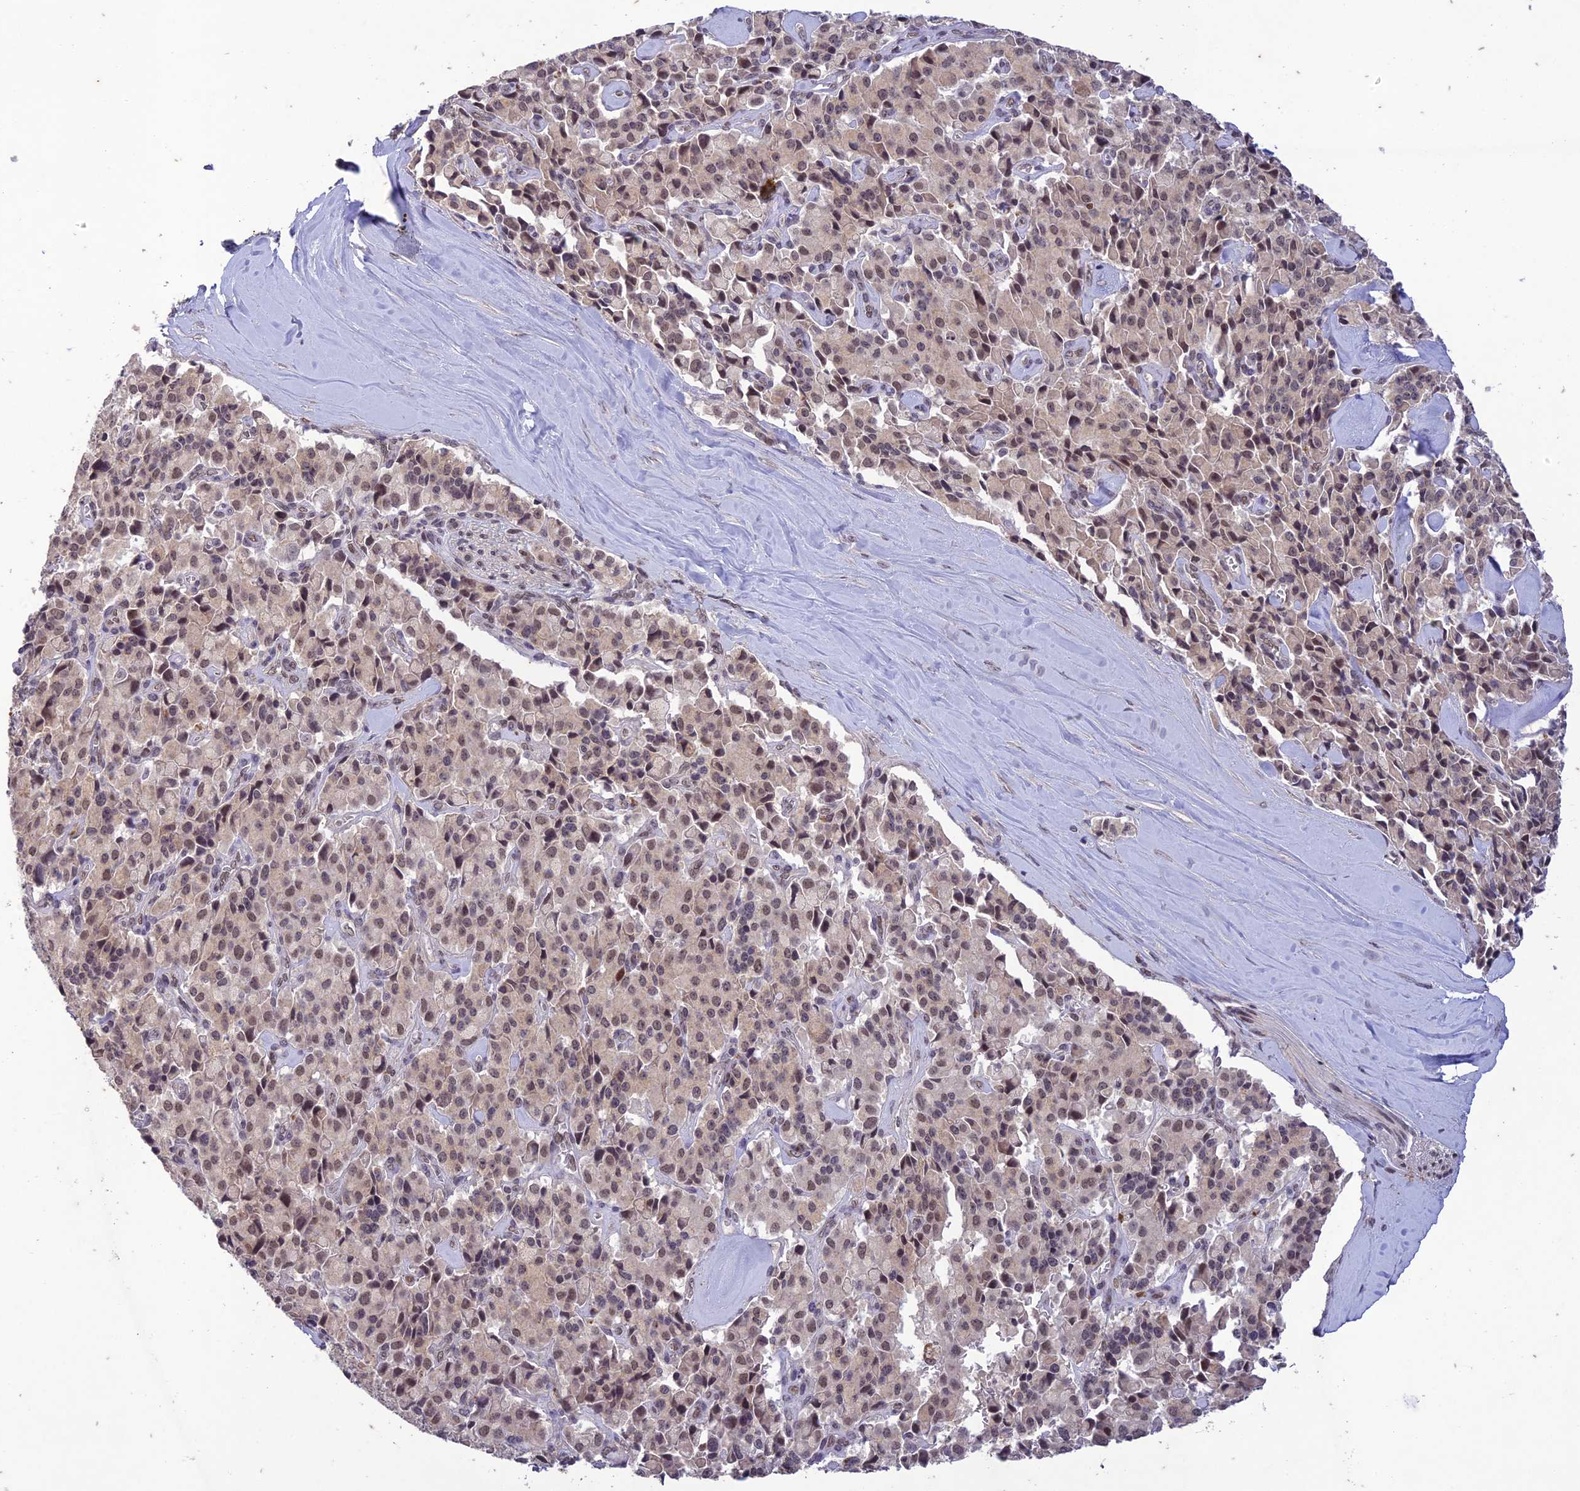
{"staining": {"intensity": "weak", "quantity": ">75%", "location": "nuclear"}, "tissue": "pancreatic cancer", "cell_type": "Tumor cells", "image_type": "cancer", "snomed": [{"axis": "morphology", "description": "Adenocarcinoma, NOS"}, {"axis": "topography", "description": "Pancreas"}], "caption": "Immunohistochemistry (IHC) image of neoplastic tissue: human adenocarcinoma (pancreatic) stained using IHC reveals low levels of weak protein expression localized specifically in the nuclear of tumor cells, appearing as a nuclear brown color.", "gene": "POP4", "patient": {"sex": "male", "age": 65}}